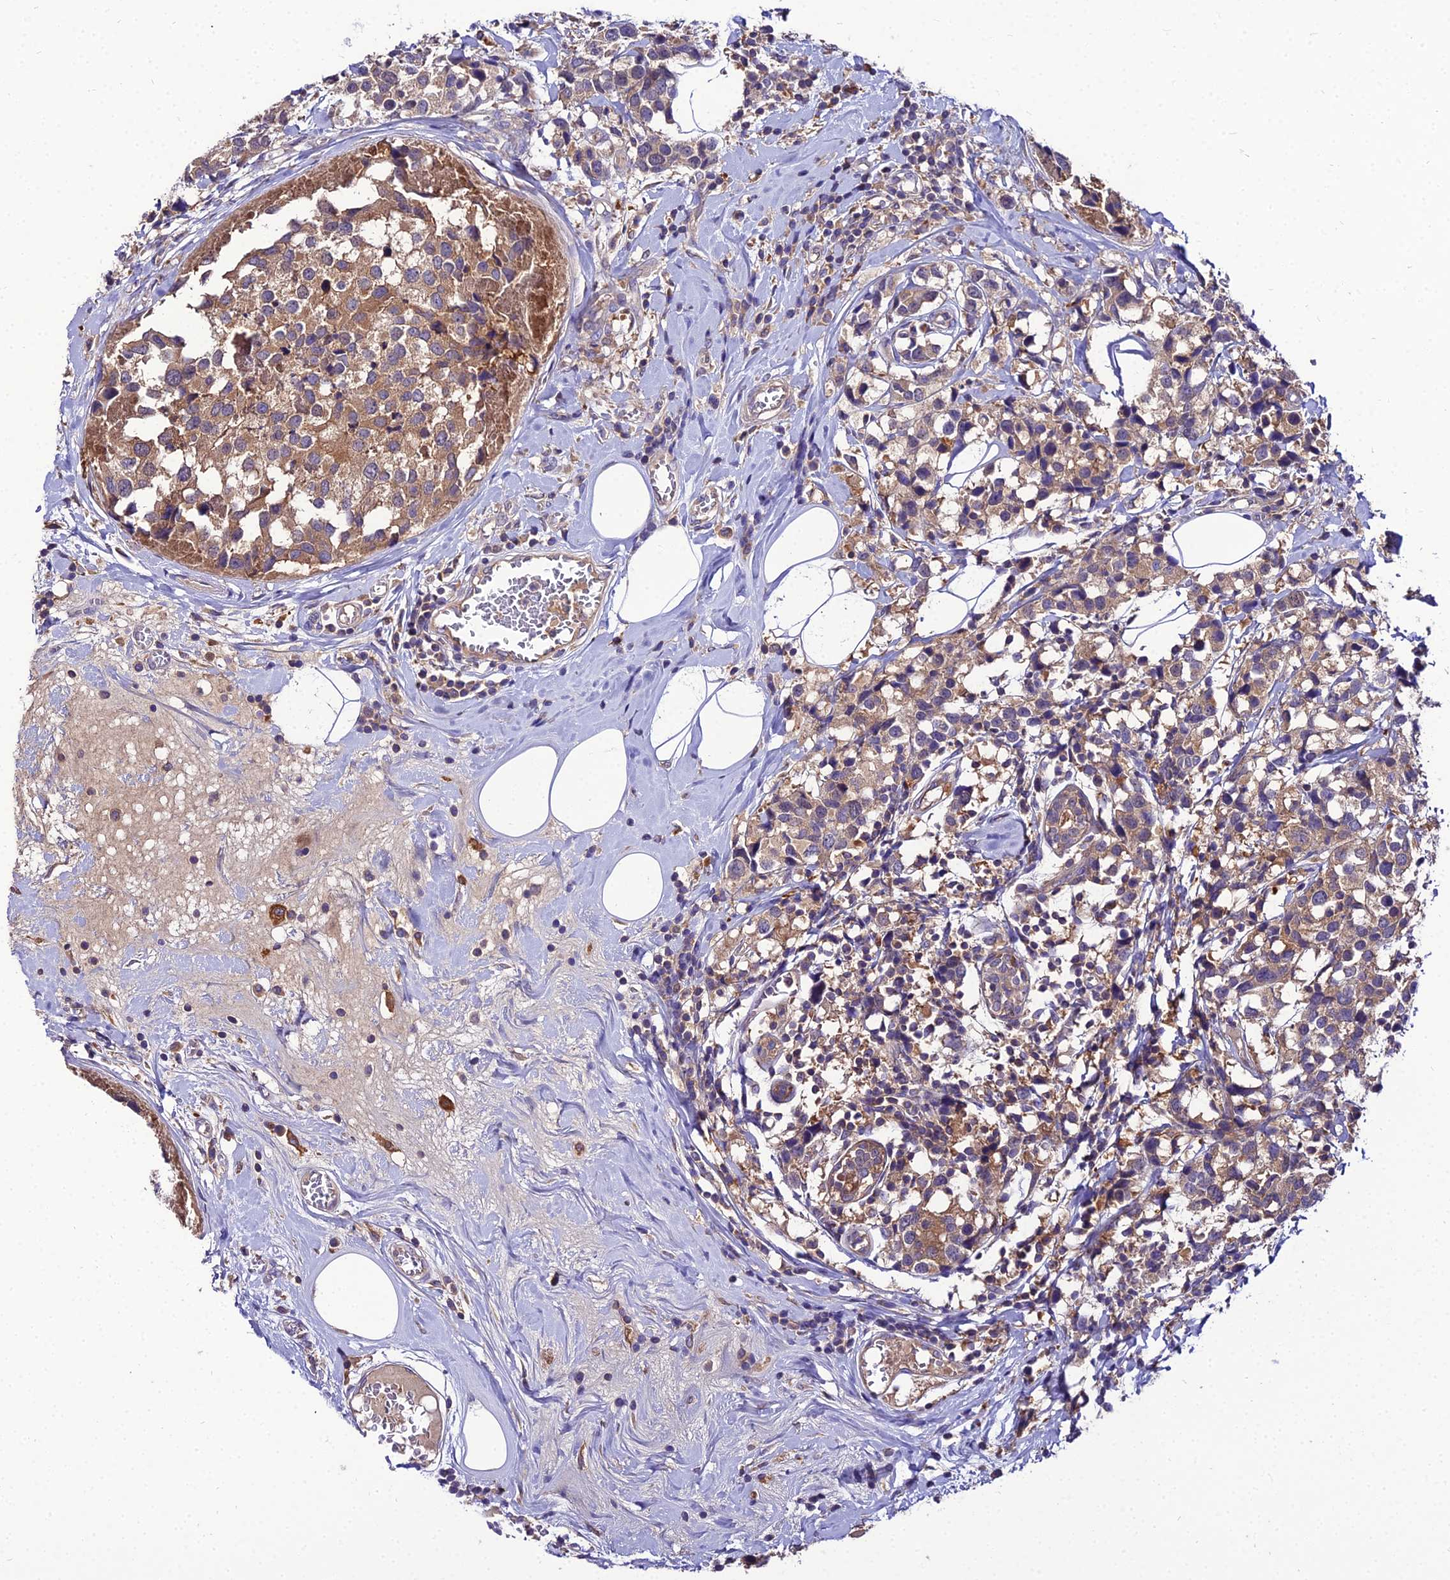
{"staining": {"intensity": "weak", "quantity": ">75%", "location": "cytoplasmic/membranous"}, "tissue": "breast cancer", "cell_type": "Tumor cells", "image_type": "cancer", "snomed": [{"axis": "morphology", "description": "Lobular carcinoma"}, {"axis": "topography", "description": "Breast"}], "caption": "An image showing weak cytoplasmic/membranous positivity in about >75% of tumor cells in breast lobular carcinoma, as visualized by brown immunohistochemical staining.", "gene": "C2orf69", "patient": {"sex": "female", "age": 59}}